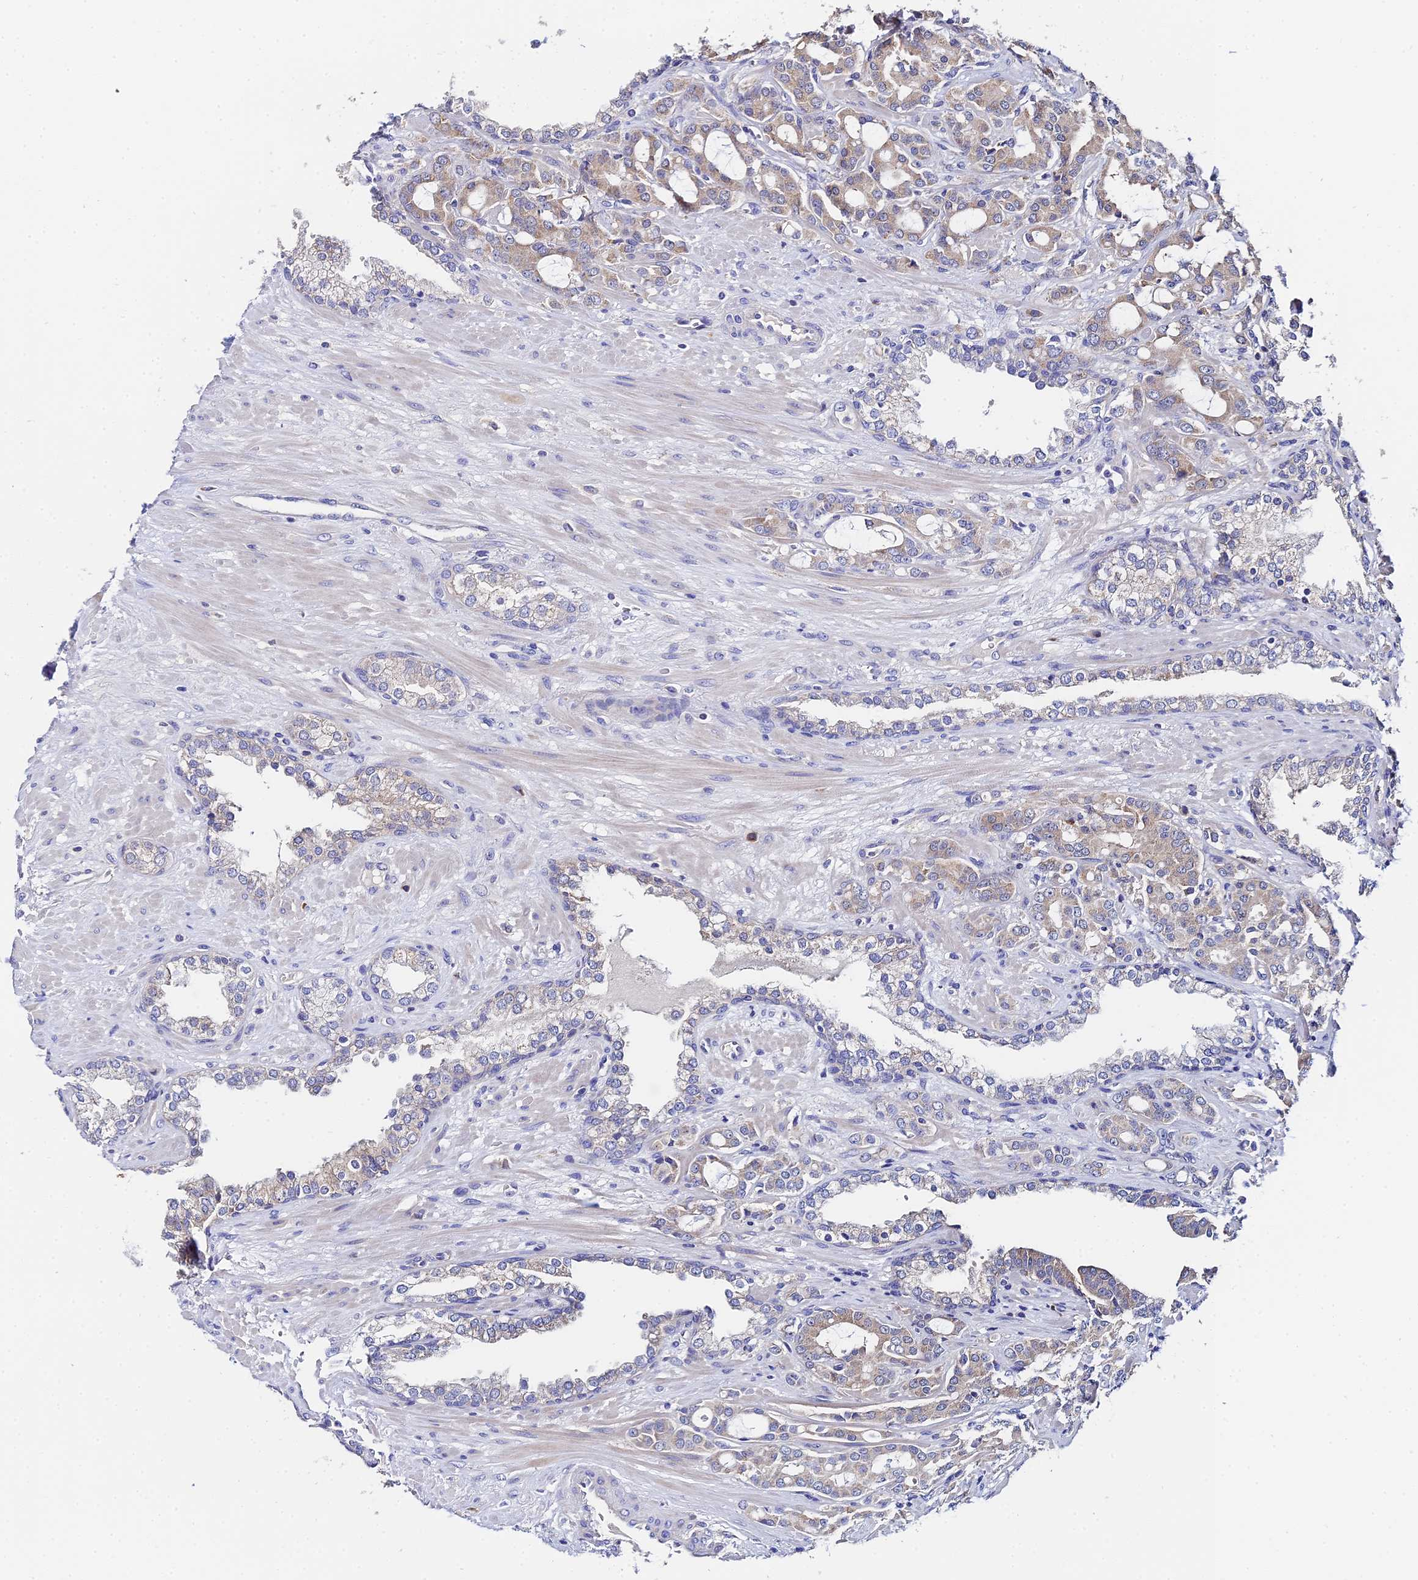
{"staining": {"intensity": "weak", "quantity": ">75%", "location": "cytoplasmic/membranous"}, "tissue": "prostate cancer", "cell_type": "Tumor cells", "image_type": "cancer", "snomed": [{"axis": "morphology", "description": "Adenocarcinoma, High grade"}, {"axis": "topography", "description": "Prostate"}], "caption": "High-power microscopy captured an immunohistochemistry (IHC) photomicrograph of adenocarcinoma (high-grade) (prostate), revealing weak cytoplasmic/membranous staining in about >75% of tumor cells. Ihc stains the protein in brown and the nuclei are stained blue.", "gene": "UBE2L3", "patient": {"sex": "male", "age": 72}}